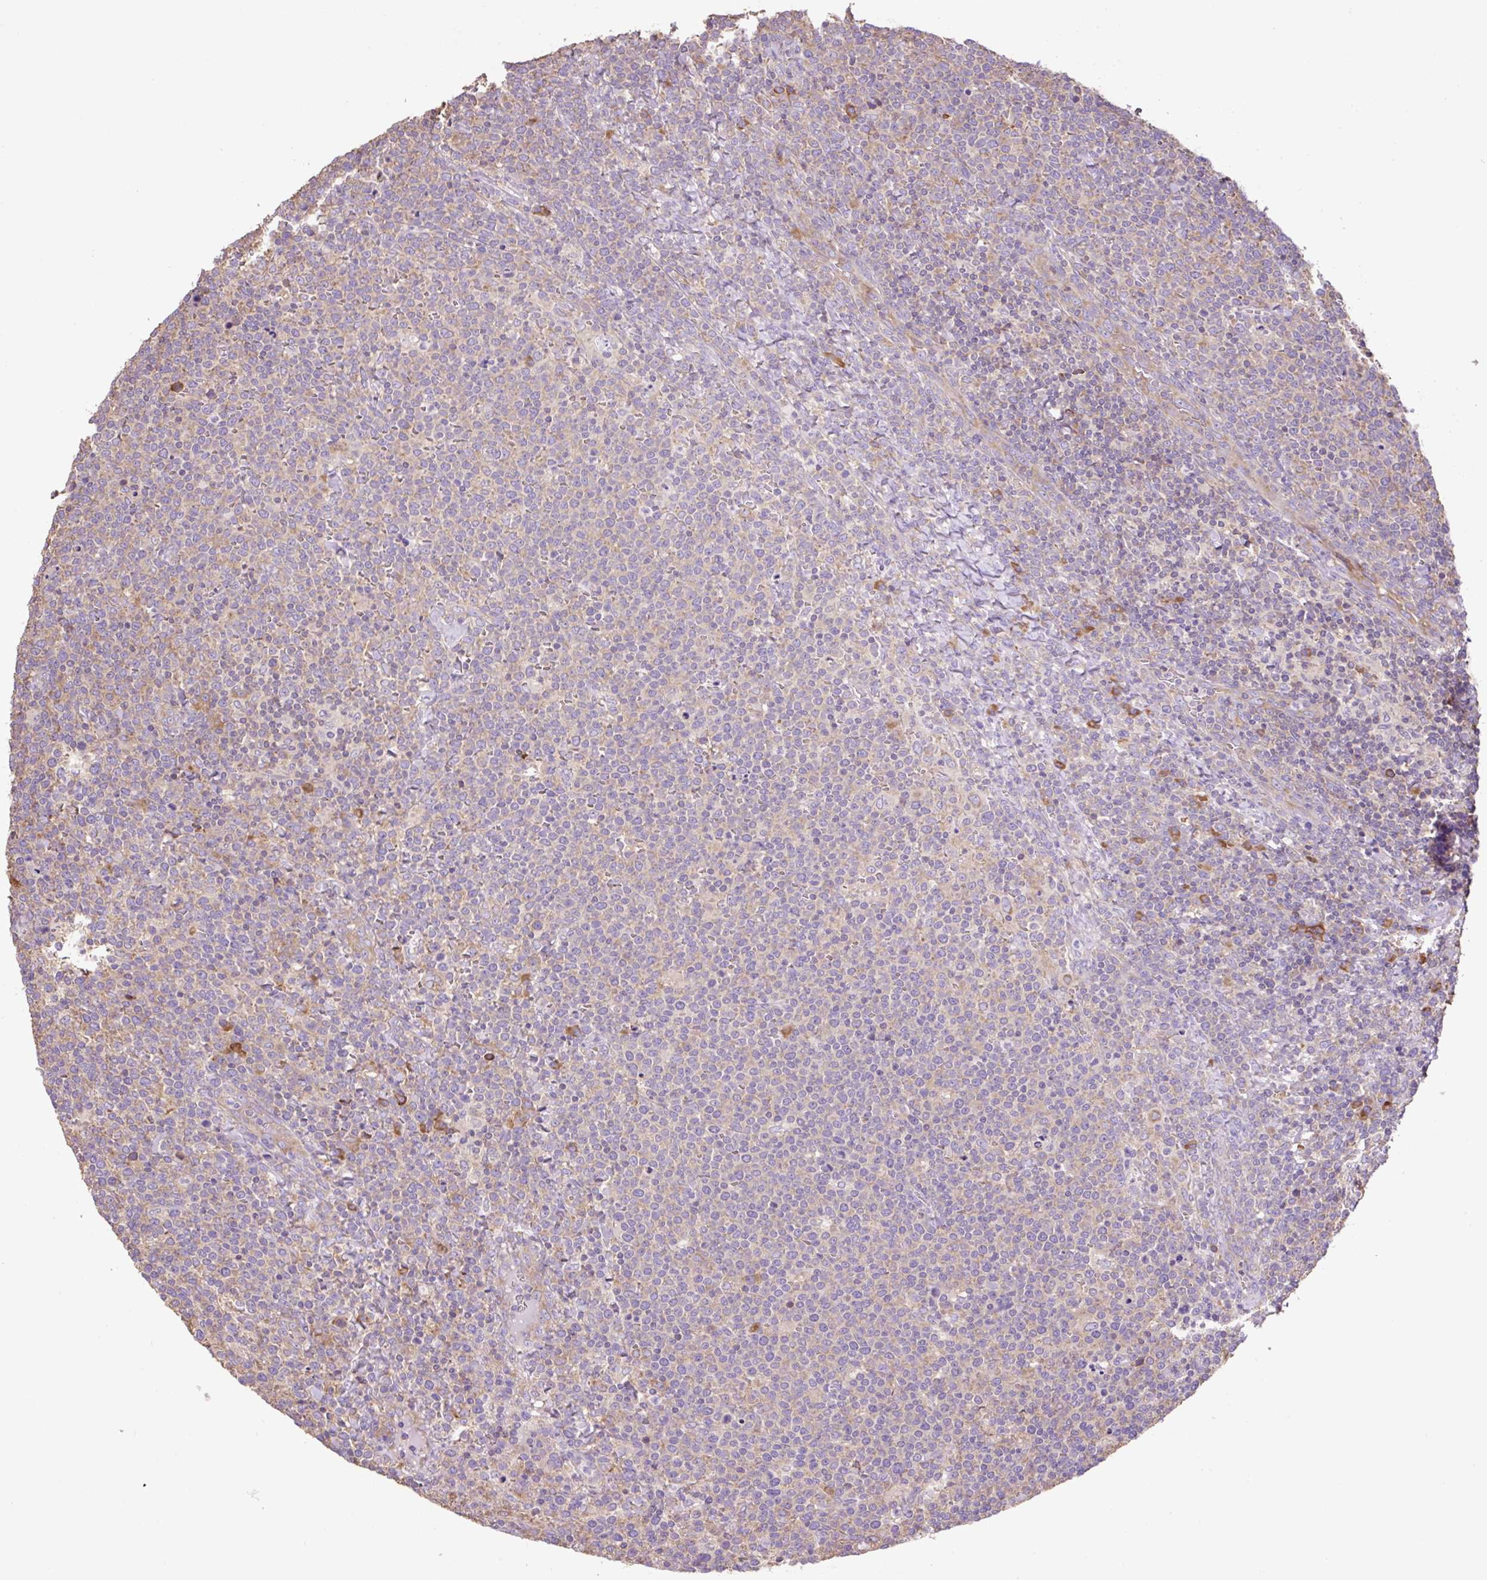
{"staining": {"intensity": "moderate", "quantity": "<25%", "location": "cytoplasmic/membranous"}, "tissue": "lymphoma", "cell_type": "Tumor cells", "image_type": "cancer", "snomed": [{"axis": "morphology", "description": "Malignant lymphoma, non-Hodgkin's type, High grade"}, {"axis": "topography", "description": "Lymph node"}], "caption": "DAB immunohistochemical staining of malignant lymphoma, non-Hodgkin's type (high-grade) reveals moderate cytoplasmic/membranous protein positivity in about <25% of tumor cells.", "gene": "RPS23", "patient": {"sex": "male", "age": 61}}